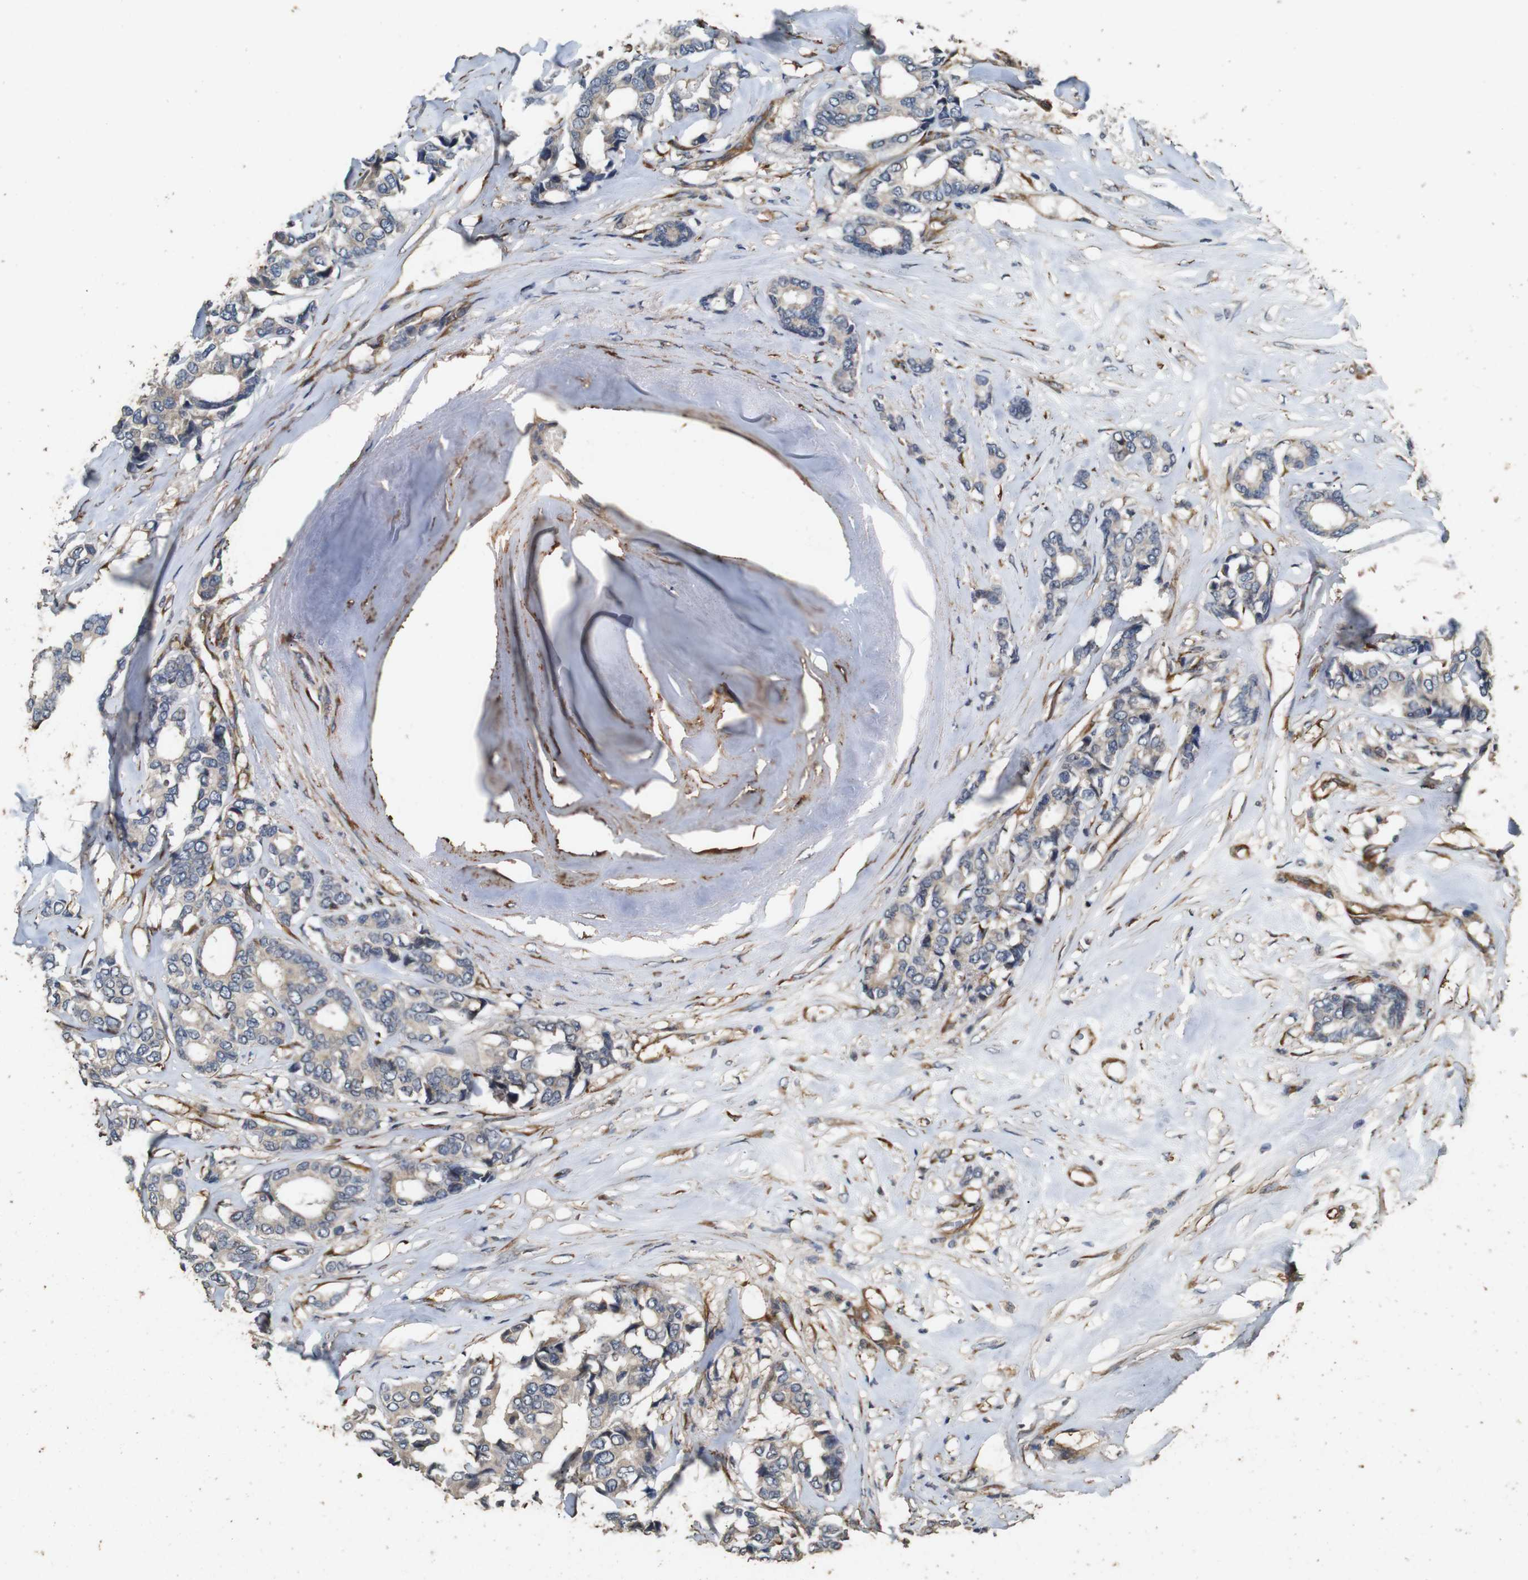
{"staining": {"intensity": "weak", "quantity": ">75%", "location": "cytoplasmic/membranous"}, "tissue": "breast cancer", "cell_type": "Tumor cells", "image_type": "cancer", "snomed": [{"axis": "morphology", "description": "Duct carcinoma"}, {"axis": "topography", "description": "Breast"}], "caption": "Breast cancer (intraductal carcinoma) stained for a protein (brown) shows weak cytoplasmic/membranous positive staining in about >75% of tumor cells.", "gene": "CNPY4", "patient": {"sex": "female", "age": 87}}